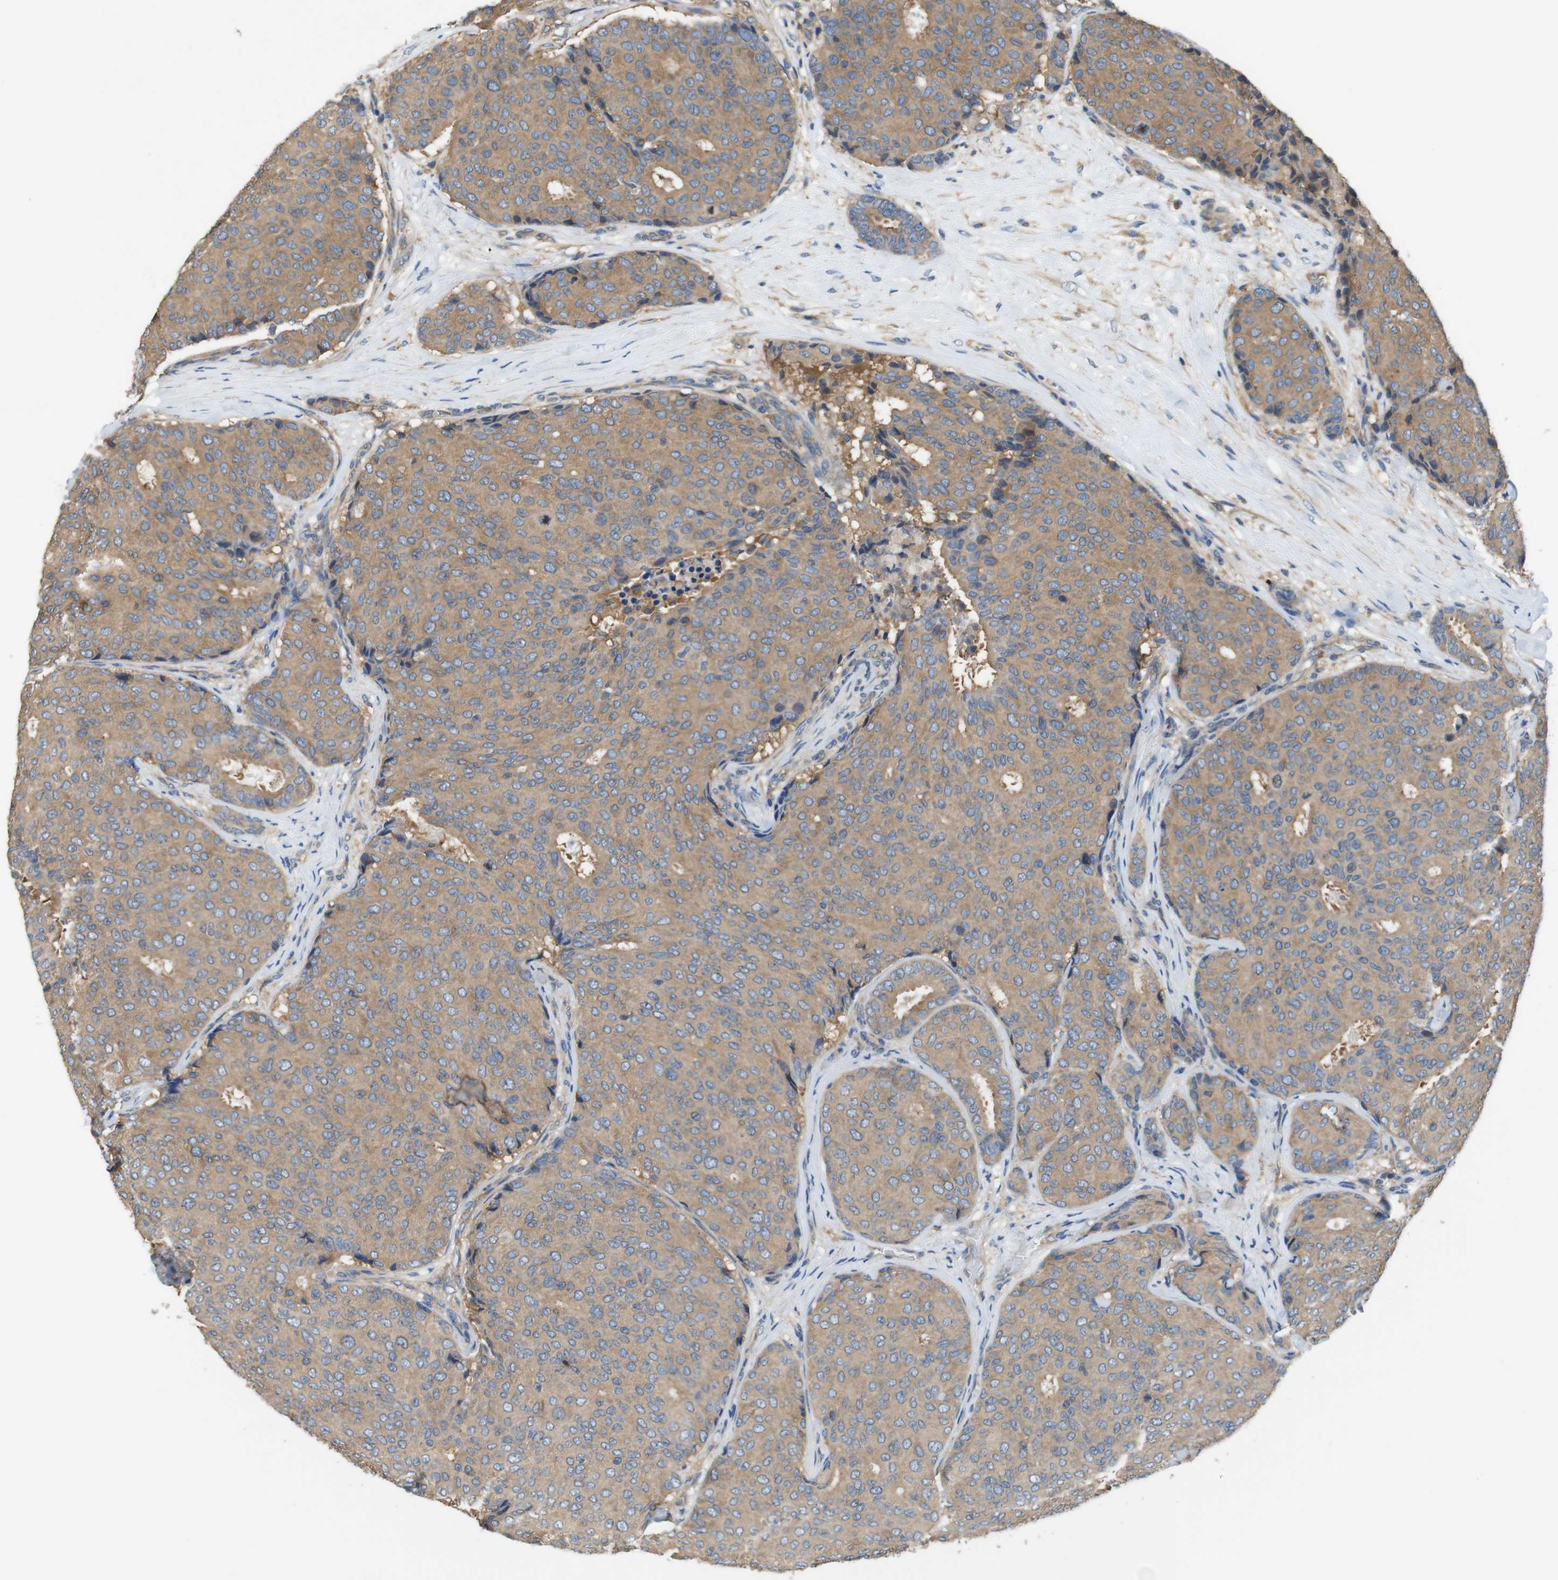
{"staining": {"intensity": "moderate", "quantity": ">75%", "location": "cytoplasmic/membranous"}, "tissue": "breast cancer", "cell_type": "Tumor cells", "image_type": "cancer", "snomed": [{"axis": "morphology", "description": "Duct carcinoma"}, {"axis": "topography", "description": "Breast"}], "caption": "Breast cancer tissue exhibits moderate cytoplasmic/membranous staining in approximately >75% of tumor cells", "gene": "DCTN1", "patient": {"sex": "female", "age": 75}}